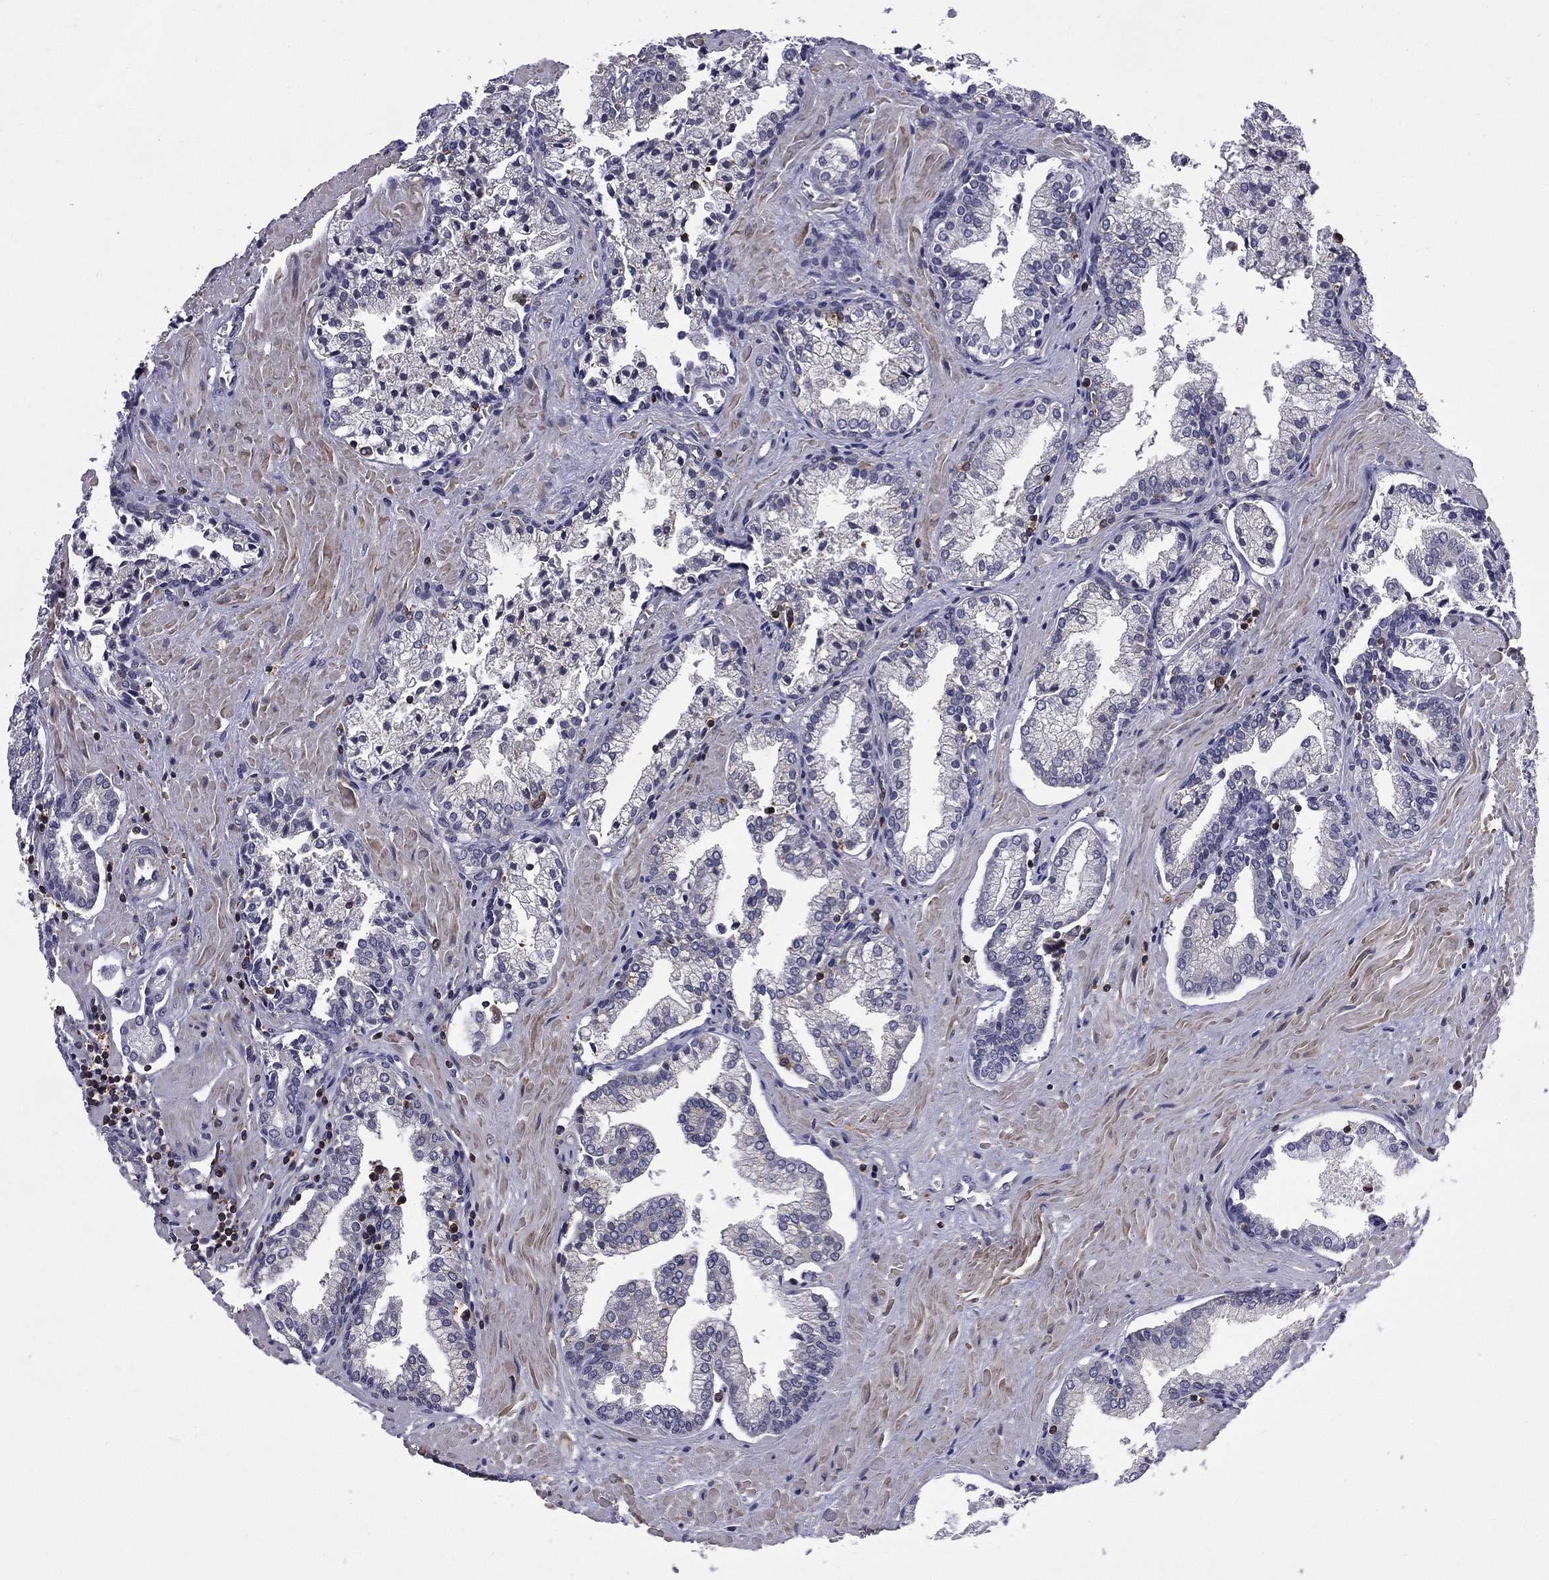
{"staining": {"intensity": "negative", "quantity": "none", "location": "none"}, "tissue": "prostate cancer", "cell_type": "Tumor cells", "image_type": "cancer", "snomed": [{"axis": "morphology", "description": "Adenocarcinoma, NOS"}, {"axis": "topography", "description": "Prostate and seminal vesicle, NOS"}, {"axis": "topography", "description": "Prostate"}], "caption": "Immunohistochemistry (IHC) image of human prostate adenocarcinoma stained for a protein (brown), which displays no positivity in tumor cells.", "gene": "ARHGAP45", "patient": {"sex": "male", "age": 44}}